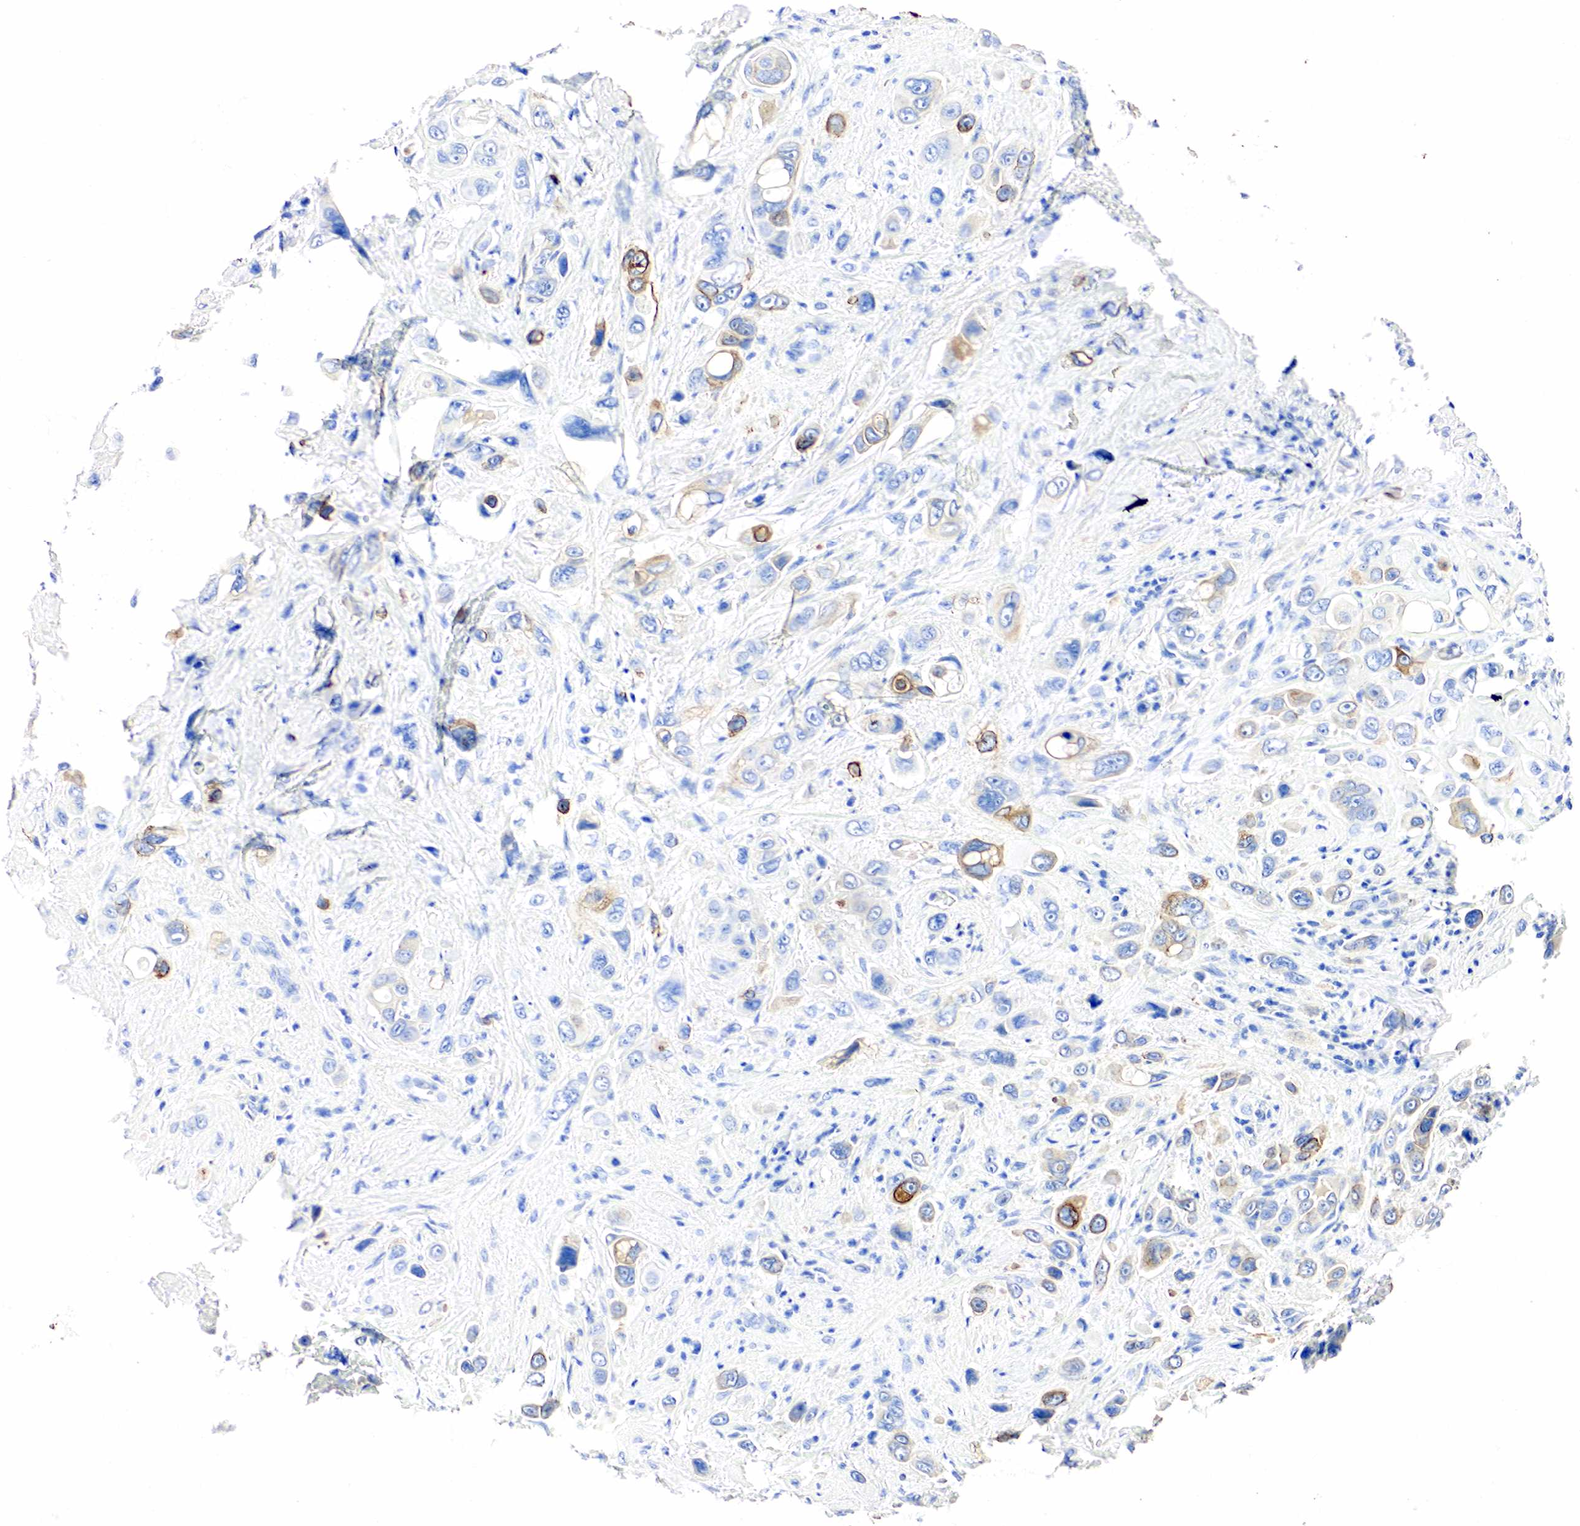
{"staining": {"intensity": "moderate", "quantity": "<25%", "location": "cytoplasmic/membranous"}, "tissue": "liver cancer", "cell_type": "Tumor cells", "image_type": "cancer", "snomed": [{"axis": "morphology", "description": "Cholangiocarcinoma"}, {"axis": "topography", "description": "Liver"}], "caption": "Immunohistochemistry (DAB) staining of liver cancer demonstrates moderate cytoplasmic/membranous protein expression in approximately <25% of tumor cells. The staining was performed using DAB (3,3'-diaminobenzidine), with brown indicating positive protein expression. Nuclei are stained blue with hematoxylin.", "gene": "PGR", "patient": {"sex": "female", "age": 79}}